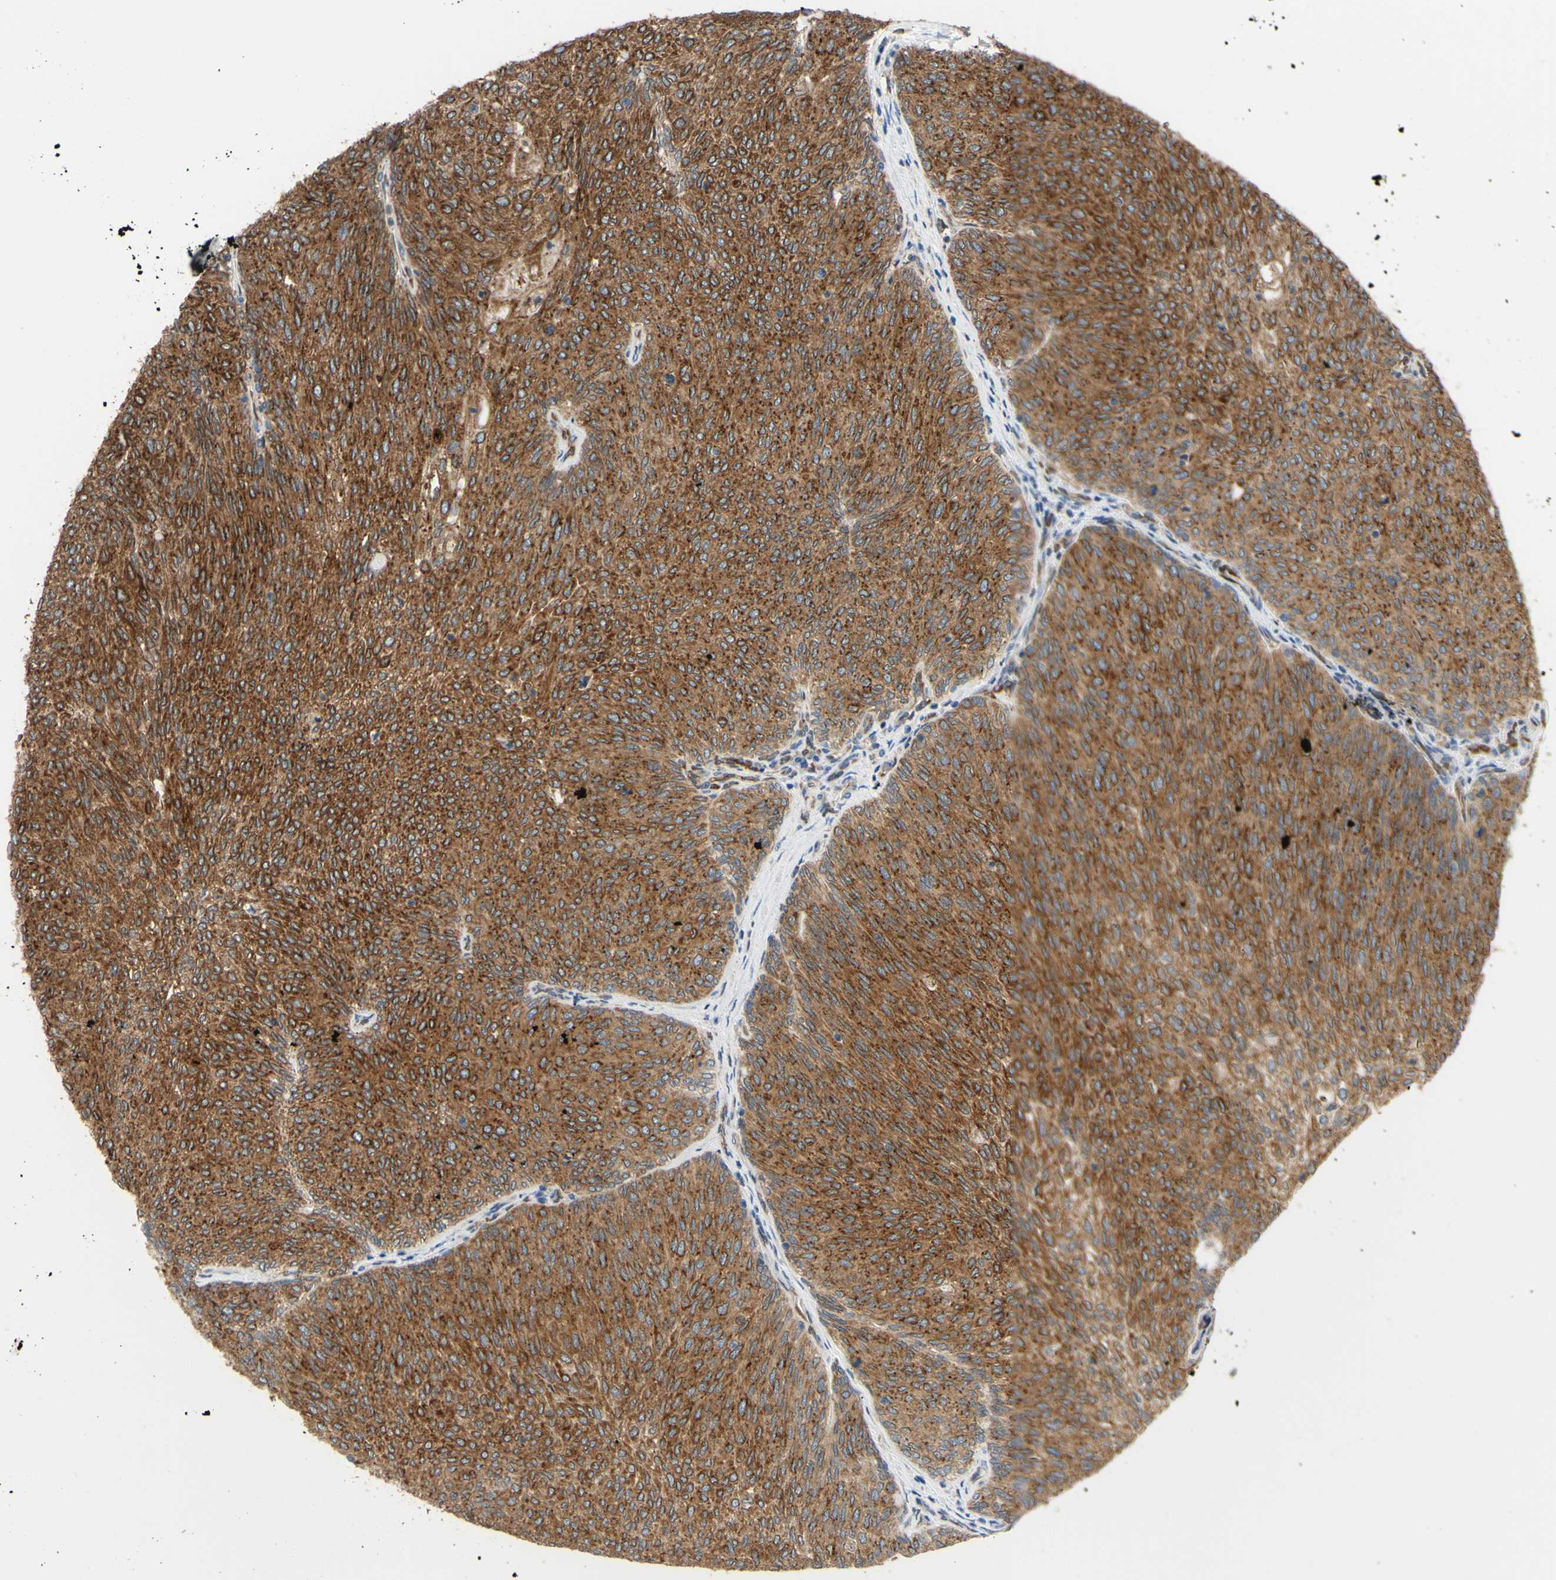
{"staining": {"intensity": "strong", "quantity": ">75%", "location": "cytoplasmic/membranous"}, "tissue": "urothelial cancer", "cell_type": "Tumor cells", "image_type": "cancer", "snomed": [{"axis": "morphology", "description": "Urothelial carcinoma, Low grade"}, {"axis": "topography", "description": "Urinary bladder"}], "caption": "A high-resolution photomicrograph shows immunohistochemistry staining of urothelial carcinoma (low-grade), which displays strong cytoplasmic/membranous staining in about >75% of tumor cells.", "gene": "MGST2", "patient": {"sex": "female", "age": 79}}